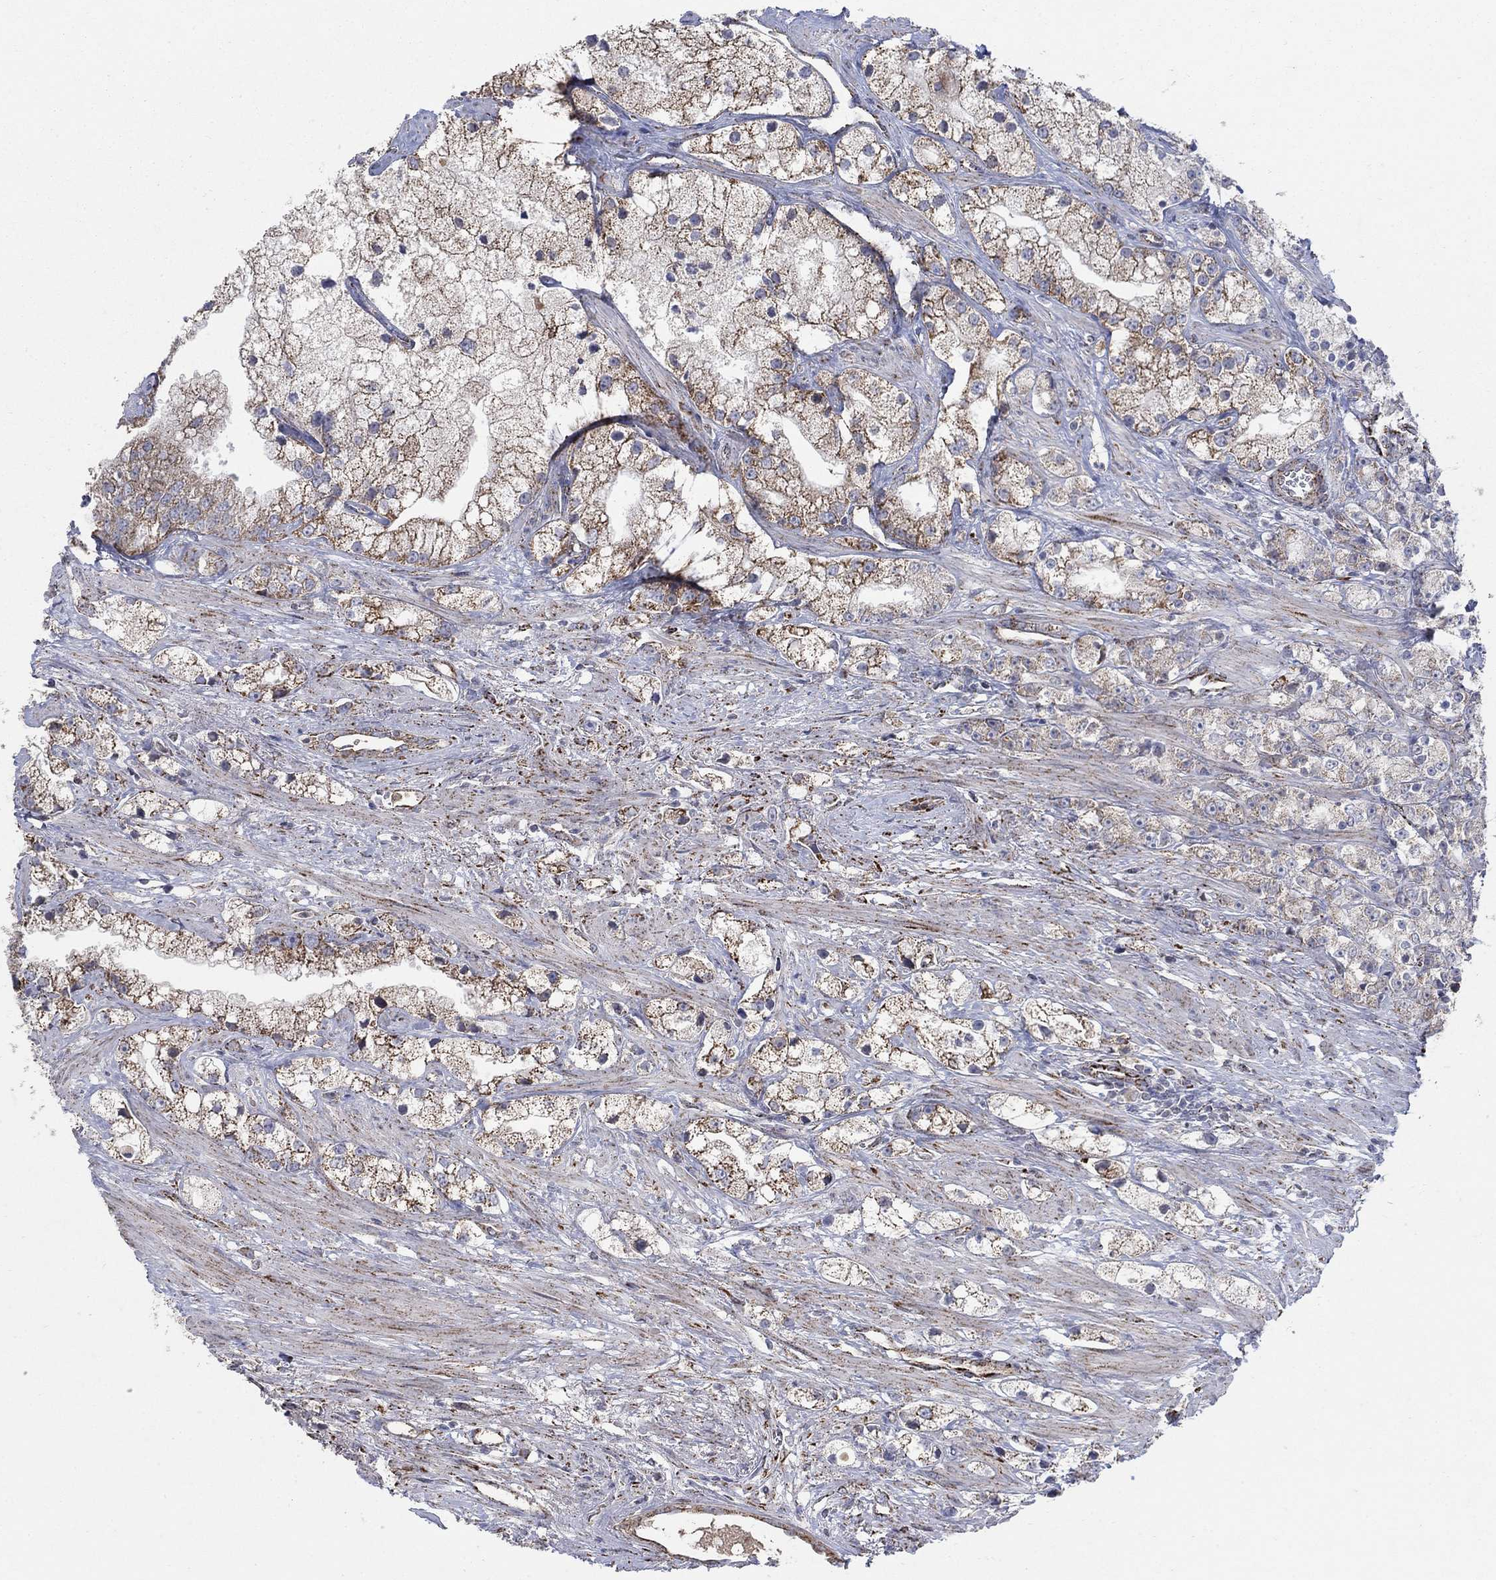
{"staining": {"intensity": "moderate", "quantity": ">75%", "location": "cytoplasmic/membranous"}, "tissue": "prostate cancer", "cell_type": "Tumor cells", "image_type": "cancer", "snomed": [{"axis": "morphology", "description": "Adenocarcinoma, NOS"}, {"axis": "topography", "description": "Prostate and seminal vesicle, NOS"}, {"axis": "topography", "description": "Prostate"}], "caption": "Immunohistochemistry image of neoplastic tissue: human adenocarcinoma (prostate) stained using IHC shows medium levels of moderate protein expression localized specifically in the cytoplasmic/membranous of tumor cells, appearing as a cytoplasmic/membranous brown color.", "gene": "PNPLA2", "patient": {"sex": "male", "age": 79}}